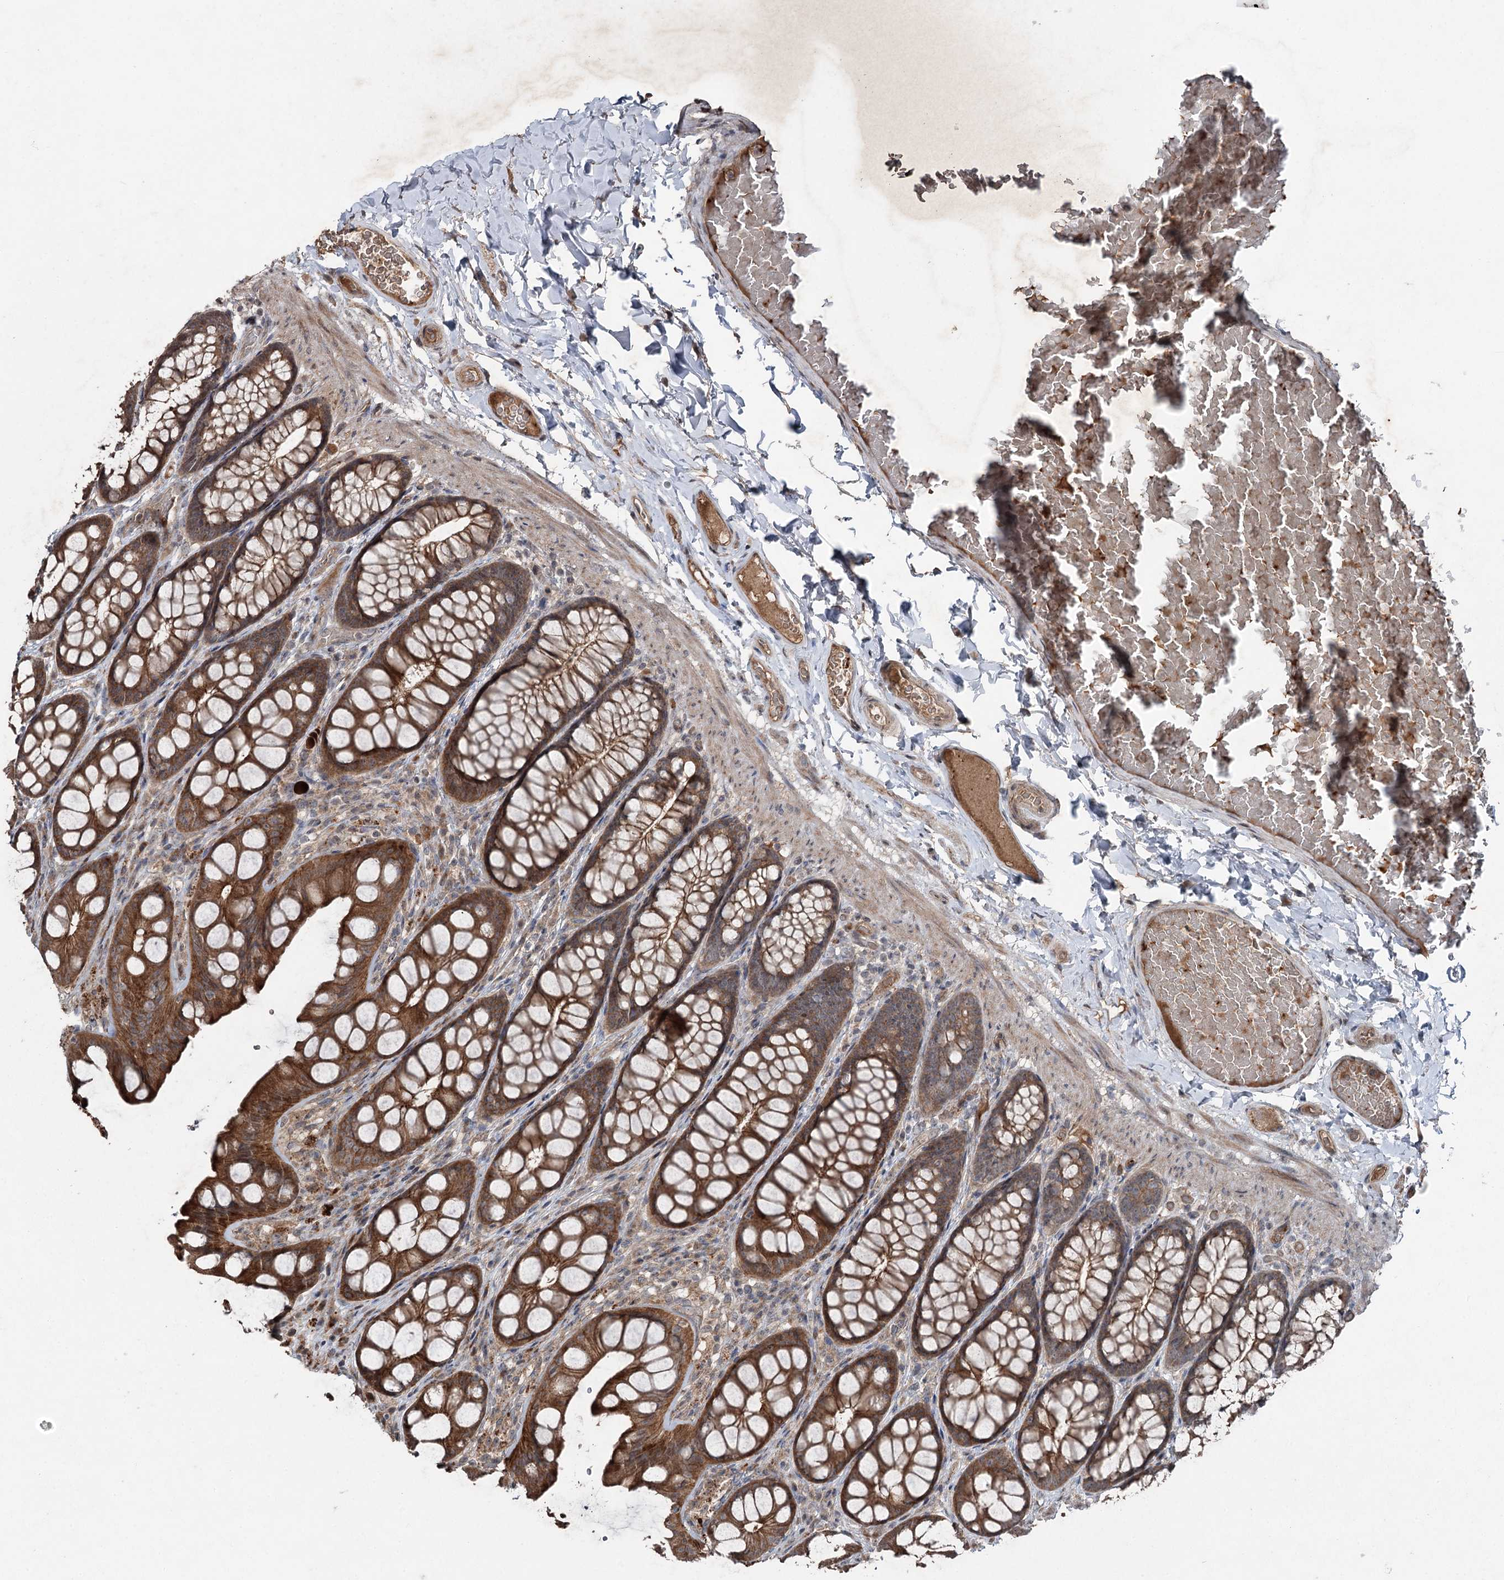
{"staining": {"intensity": "moderate", "quantity": ">75%", "location": "cytoplasmic/membranous"}, "tissue": "colon", "cell_type": "Endothelial cells", "image_type": "normal", "snomed": [{"axis": "morphology", "description": "Normal tissue, NOS"}, {"axis": "topography", "description": "Colon"}], "caption": "Endothelial cells display moderate cytoplasmic/membranous positivity in approximately >75% of cells in normal colon.", "gene": "MAPK8IP2", "patient": {"sex": "male", "age": 47}}